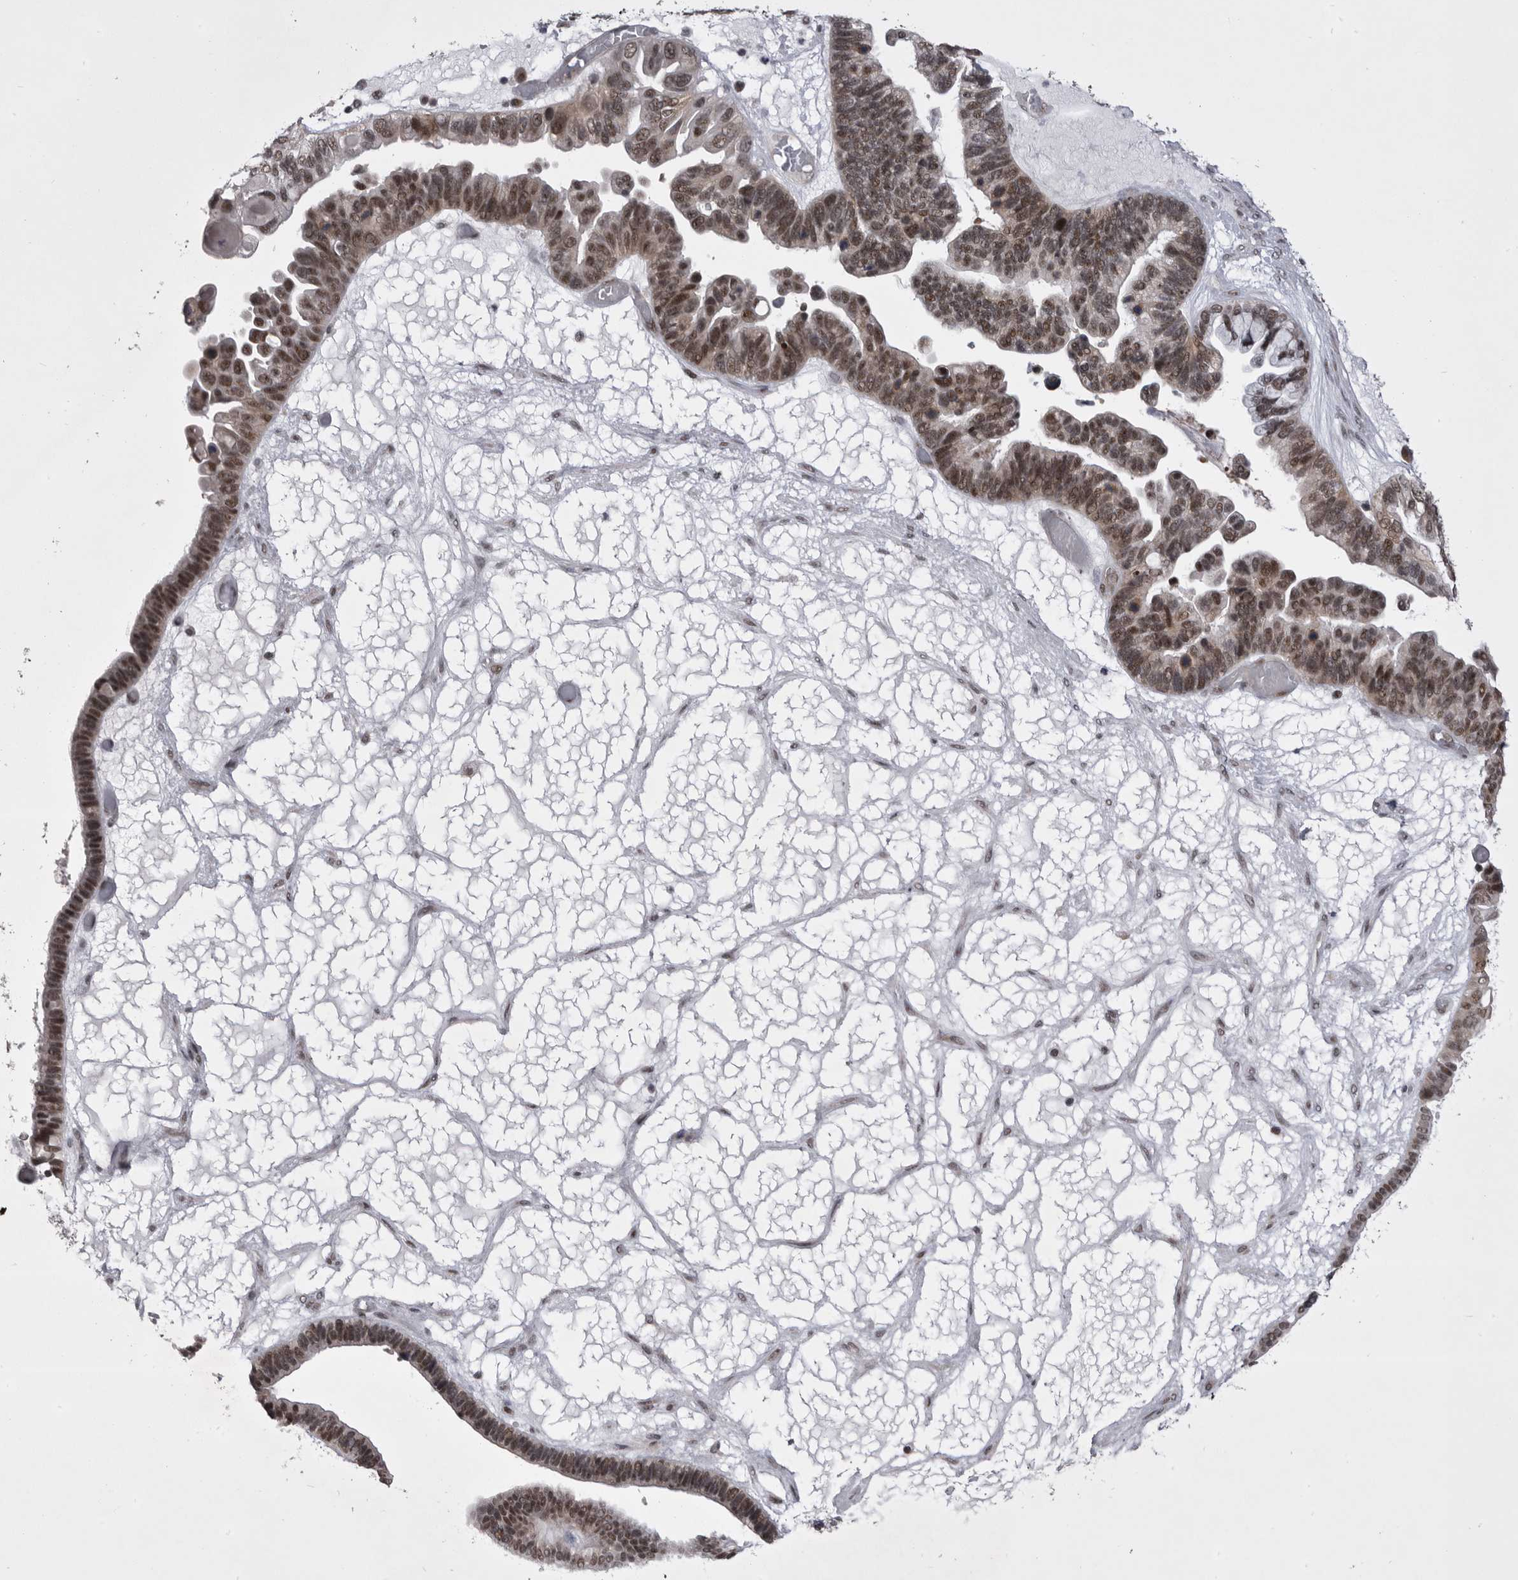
{"staining": {"intensity": "weak", "quantity": "25%-75%", "location": "nuclear"}, "tissue": "ovarian cancer", "cell_type": "Tumor cells", "image_type": "cancer", "snomed": [{"axis": "morphology", "description": "Cystadenocarcinoma, serous, NOS"}, {"axis": "topography", "description": "Ovary"}], "caption": "Weak nuclear protein expression is appreciated in approximately 25%-75% of tumor cells in ovarian cancer (serous cystadenocarcinoma). (DAB IHC, brown staining for protein, blue staining for nuclei).", "gene": "PRPF3", "patient": {"sex": "female", "age": 56}}